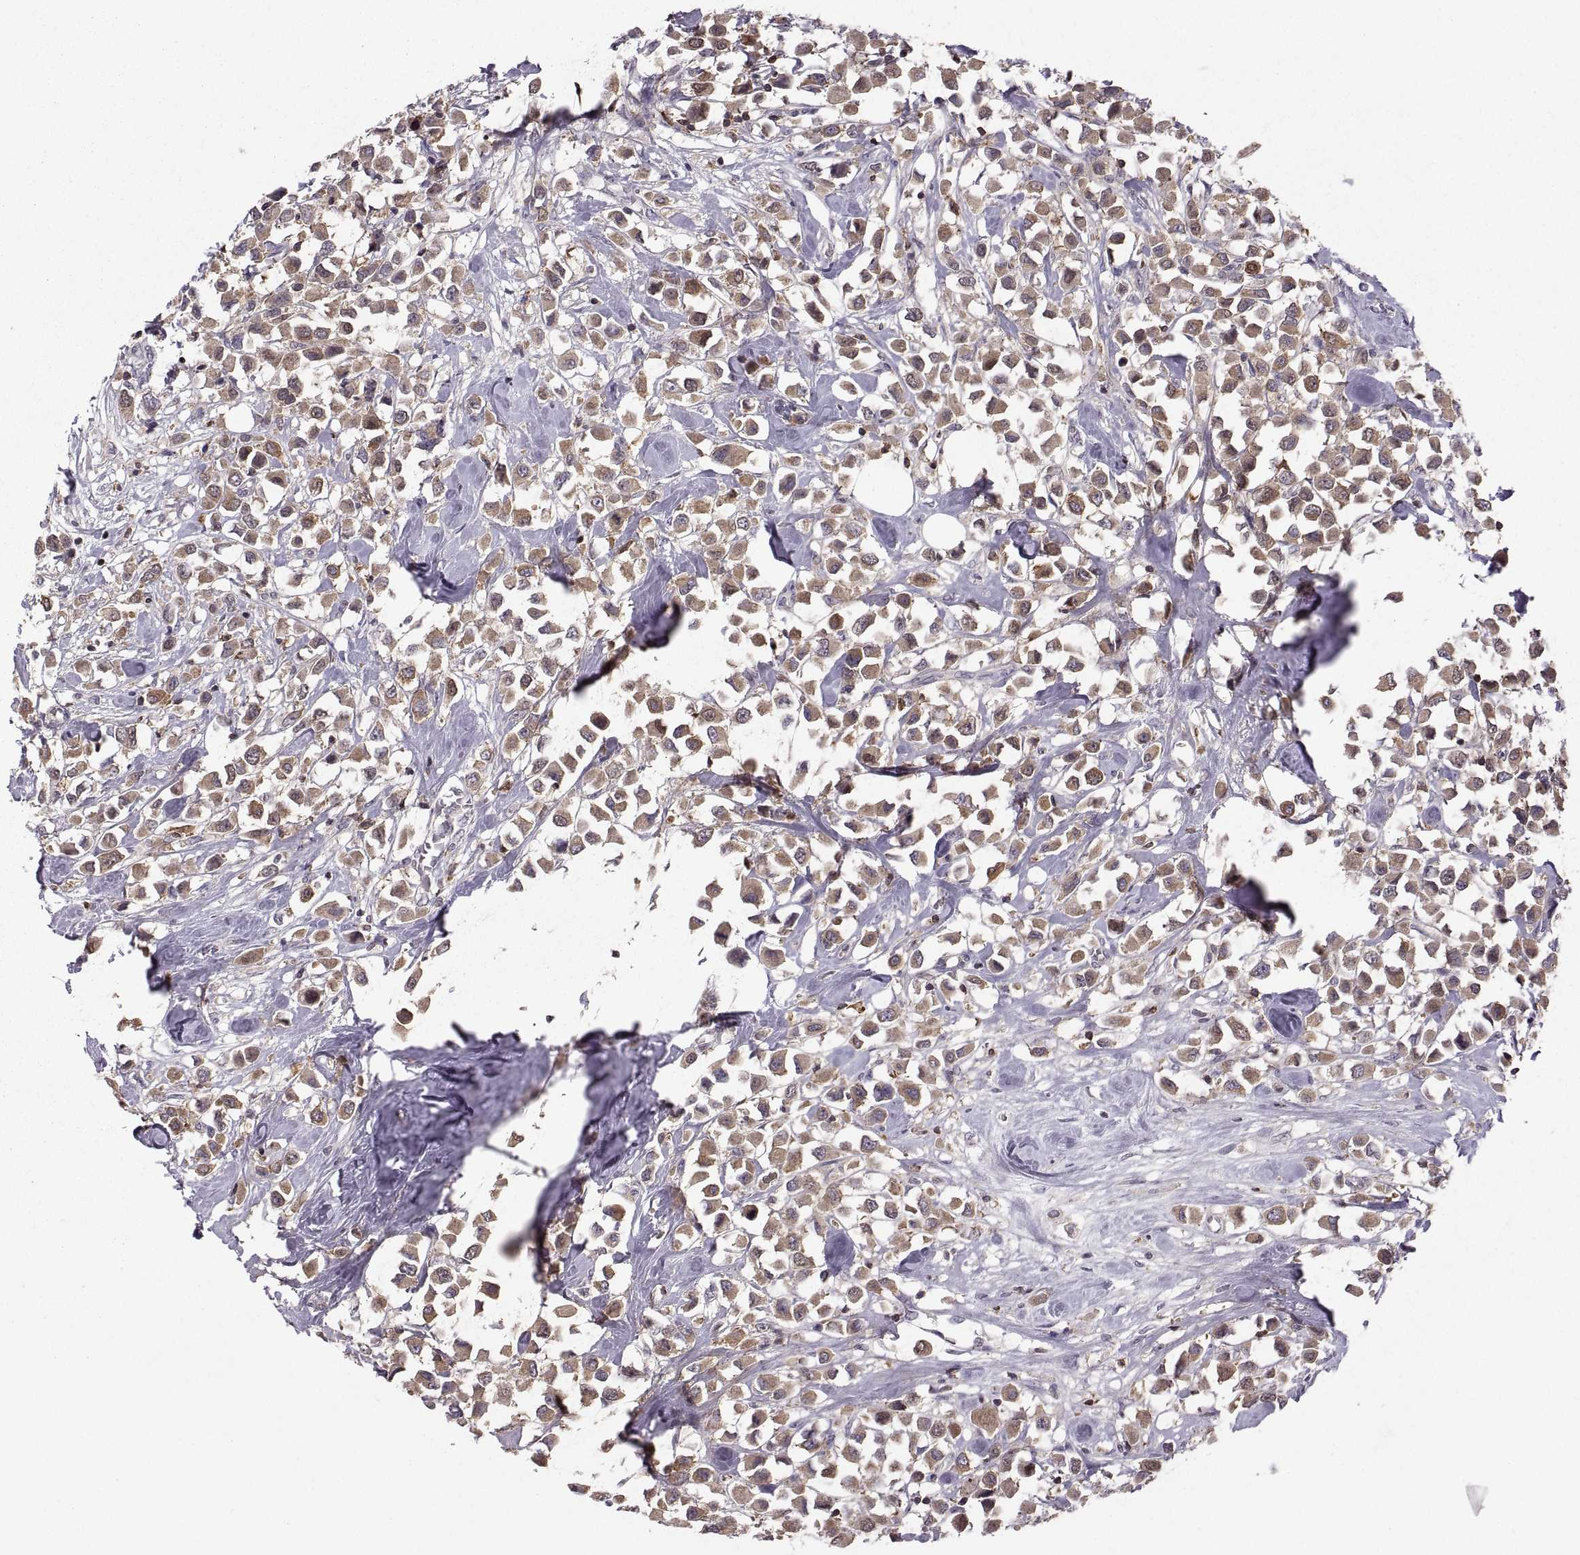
{"staining": {"intensity": "moderate", "quantity": ">75%", "location": "cytoplasmic/membranous"}, "tissue": "breast cancer", "cell_type": "Tumor cells", "image_type": "cancer", "snomed": [{"axis": "morphology", "description": "Duct carcinoma"}, {"axis": "topography", "description": "Breast"}], "caption": "Immunohistochemistry (IHC) photomicrograph of human breast cancer (intraductal carcinoma) stained for a protein (brown), which demonstrates medium levels of moderate cytoplasmic/membranous positivity in approximately >75% of tumor cells.", "gene": "EZR", "patient": {"sex": "female", "age": 61}}